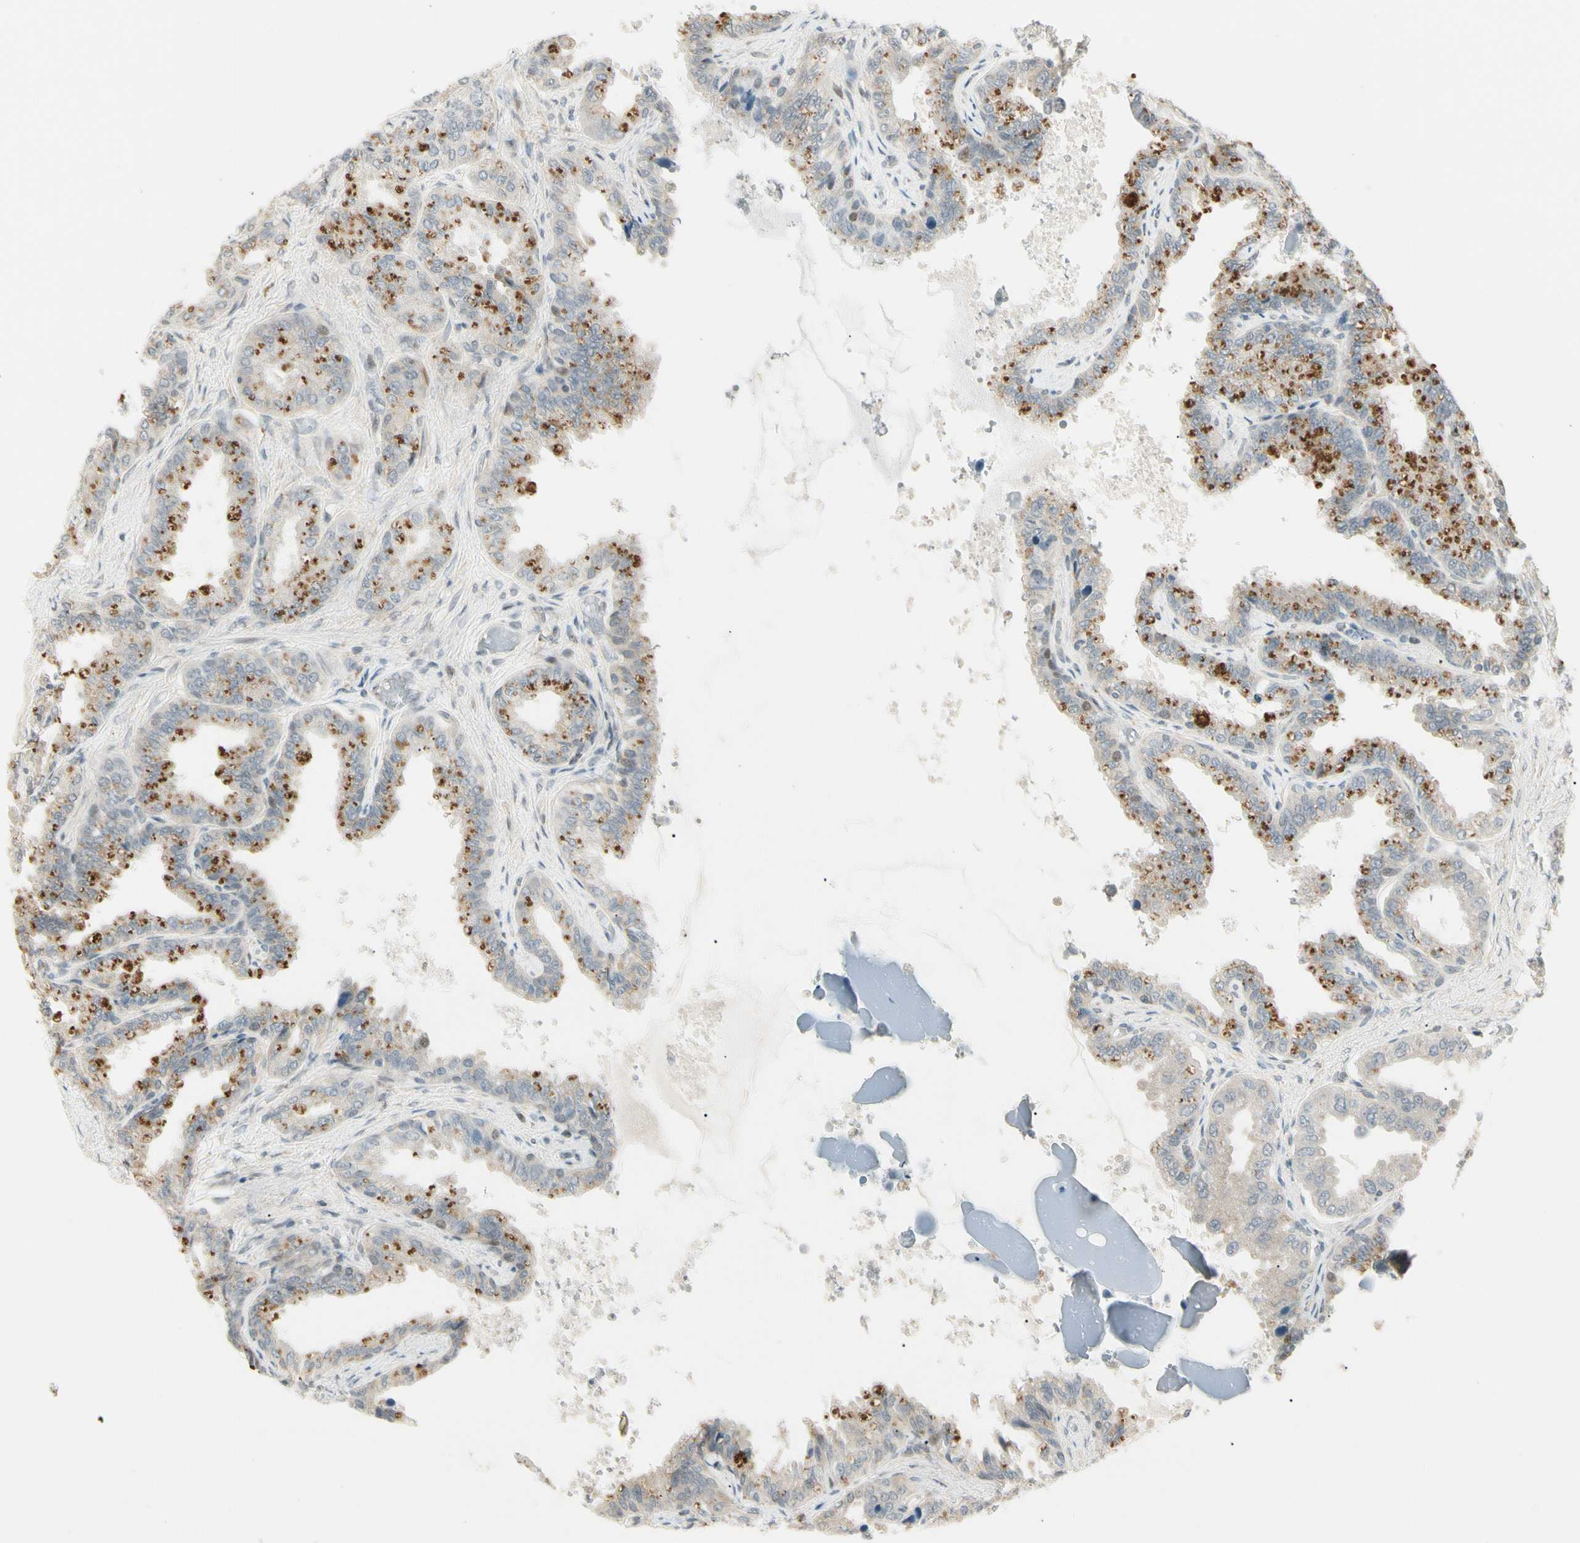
{"staining": {"intensity": "moderate", "quantity": "<25%", "location": "cytoplasmic/membranous"}, "tissue": "seminal vesicle", "cell_type": "Glandular cells", "image_type": "normal", "snomed": [{"axis": "morphology", "description": "Normal tissue, NOS"}, {"axis": "topography", "description": "Seminal veicle"}], "caption": "This micrograph demonstrates normal seminal vesicle stained with immunohistochemistry (IHC) to label a protein in brown. The cytoplasmic/membranous of glandular cells show moderate positivity for the protein. Nuclei are counter-stained blue.", "gene": "FNDC3B", "patient": {"sex": "male", "age": 46}}